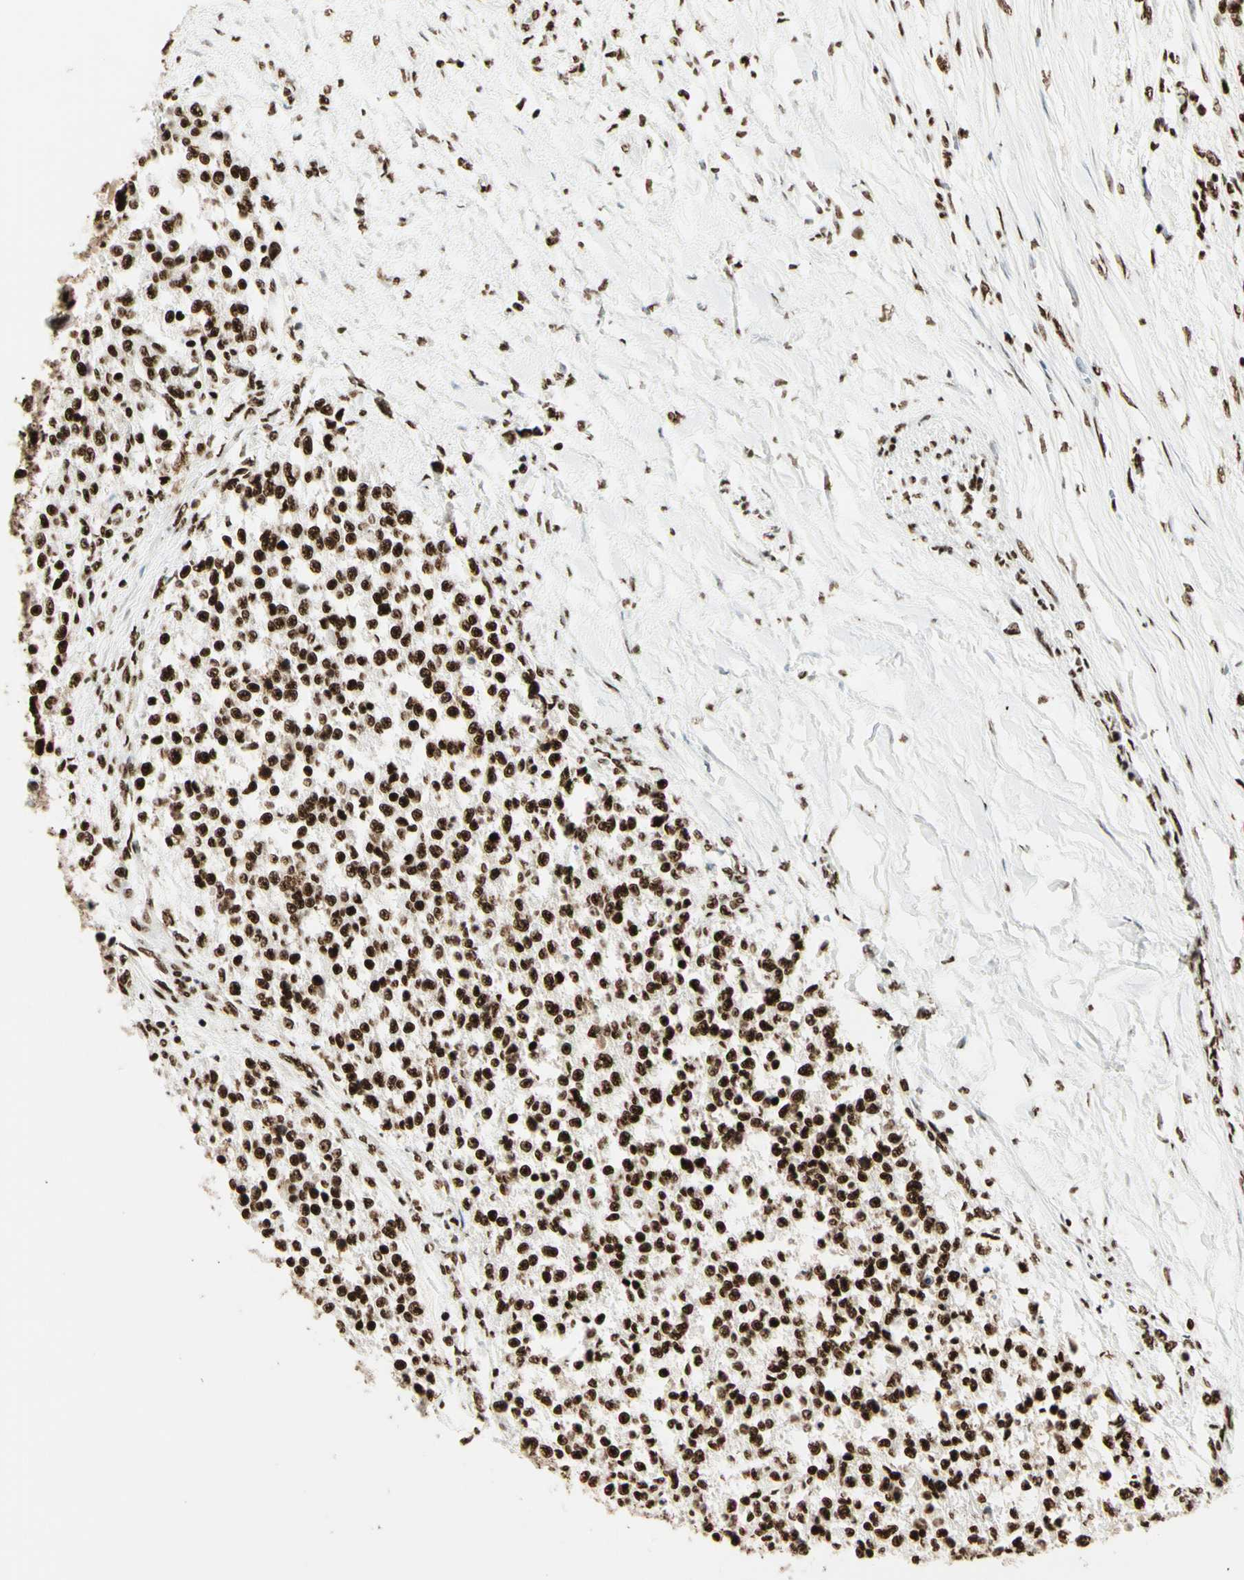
{"staining": {"intensity": "strong", "quantity": ">75%", "location": "nuclear"}, "tissue": "testis cancer", "cell_type": "Tumor cells", "image_type": "cancer", "snomed": [{"axis": "morphology", "description": "Seminoma, NOS"}, {"axis": "topography", "description": "Testis"}], "caption": "A brown stain labels strong nuclear expression of a protein in seminoma (testis) tumor cells.", "gene": "CCAR1", "patient": {"sex": "male", "age": 59}}